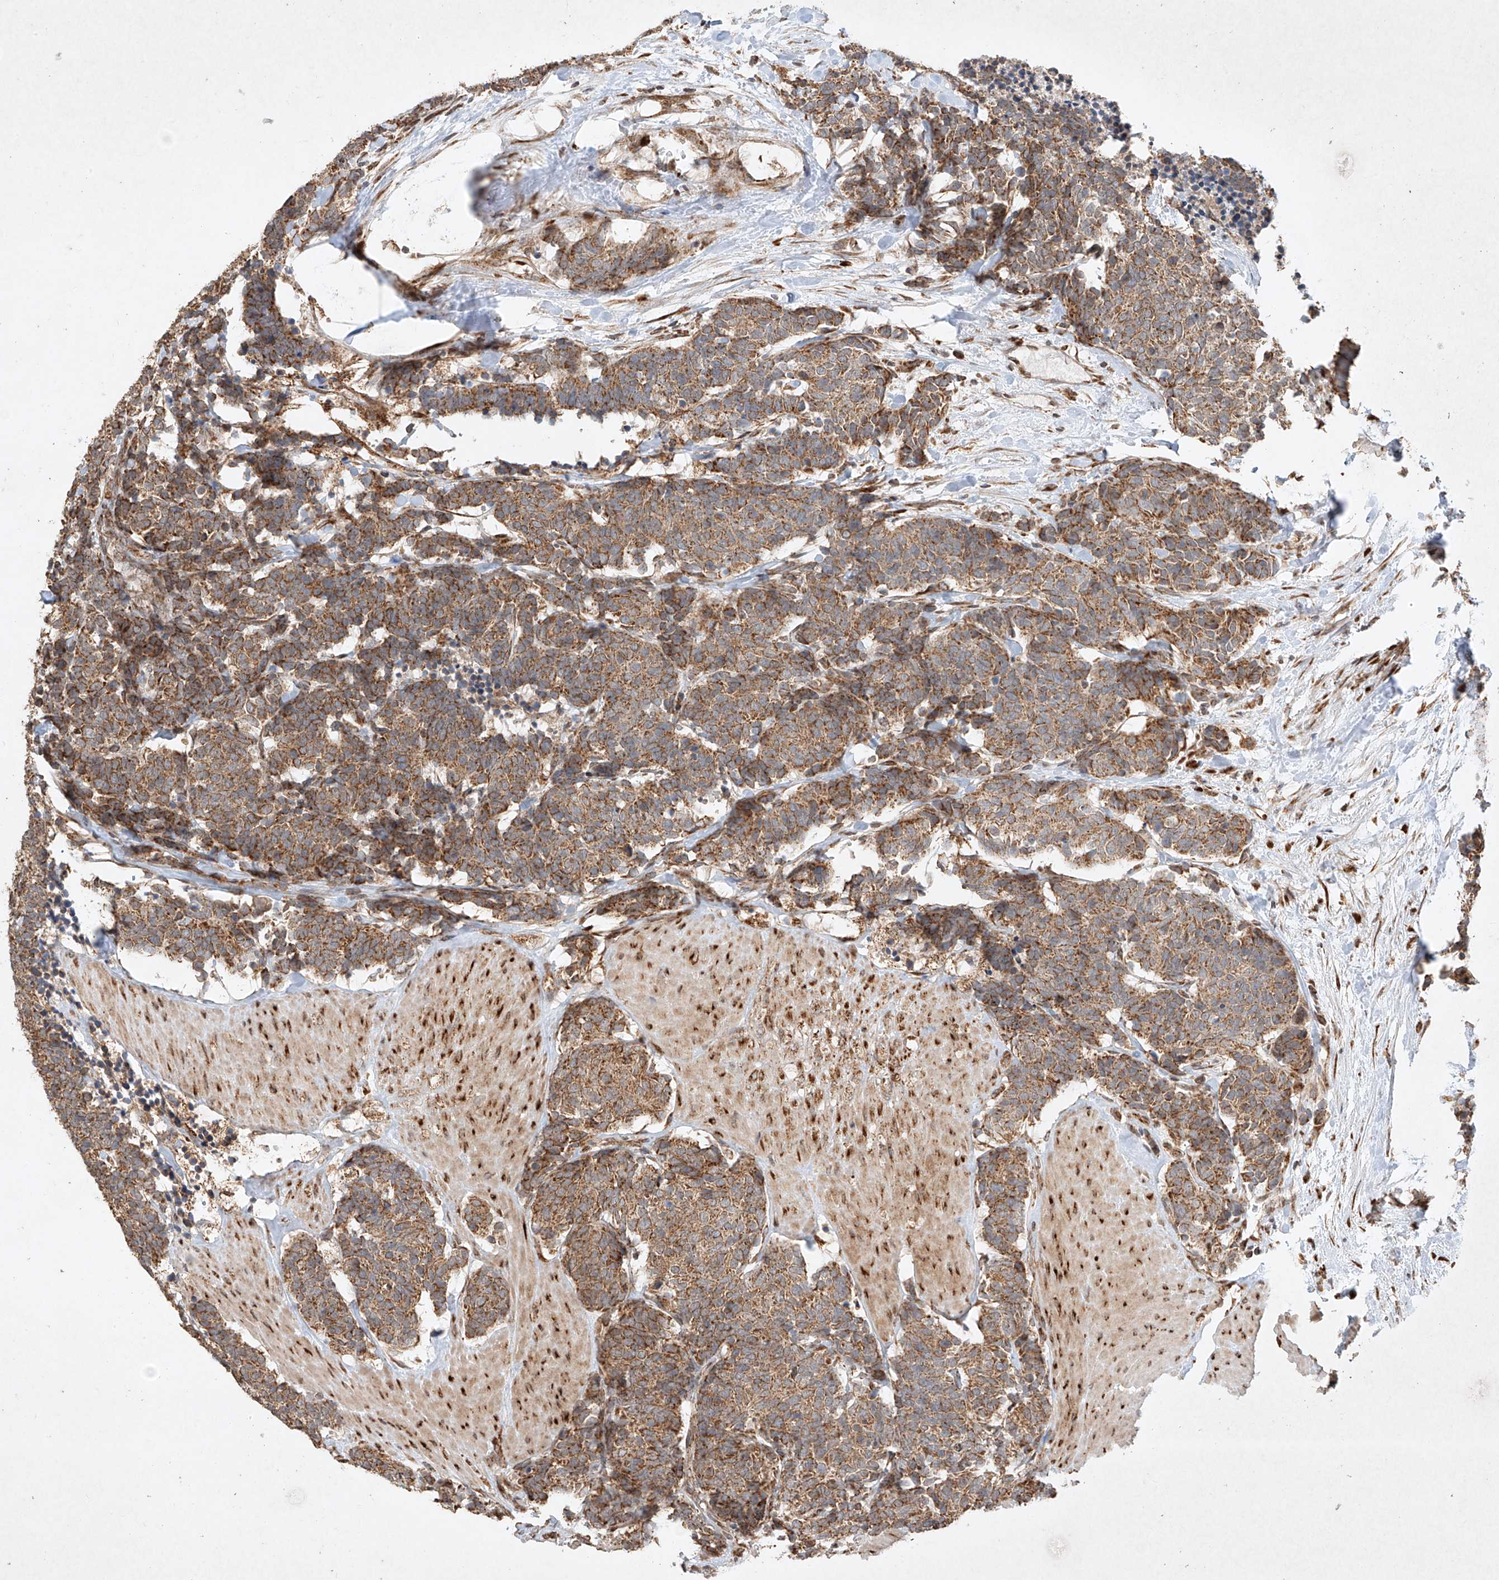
{"staining": {"intensity": "moderate", "quantity": ">75%", "location": "cytoplasmic/membranous"}, "tissue": "carcinoid", "cell_type": "Tumor cells", "image_type": "cancer", "snomed": [{"axis": "morphology", "description": "Carcinoma, NOS"}, {"axis": "morphology", "description": "Carcinoid, malignant, NOS"}, {"axis": "topography", "description": "Urinary bladder"}], "caption": "Immunohistochemistry staining of carcinoma, which demonstrates medium levels of moderate cytoplasmic/membranous expression in about >75% of tumor cells indicating moderate cytoplasmic/membranous protein staining. The staining was performed using DAB (brown) for protein detection and nuclei were counterstained in hematoxylin (blue).", "gene": "SEMA3B", "patient": {"sex": "male", "age": 57}}